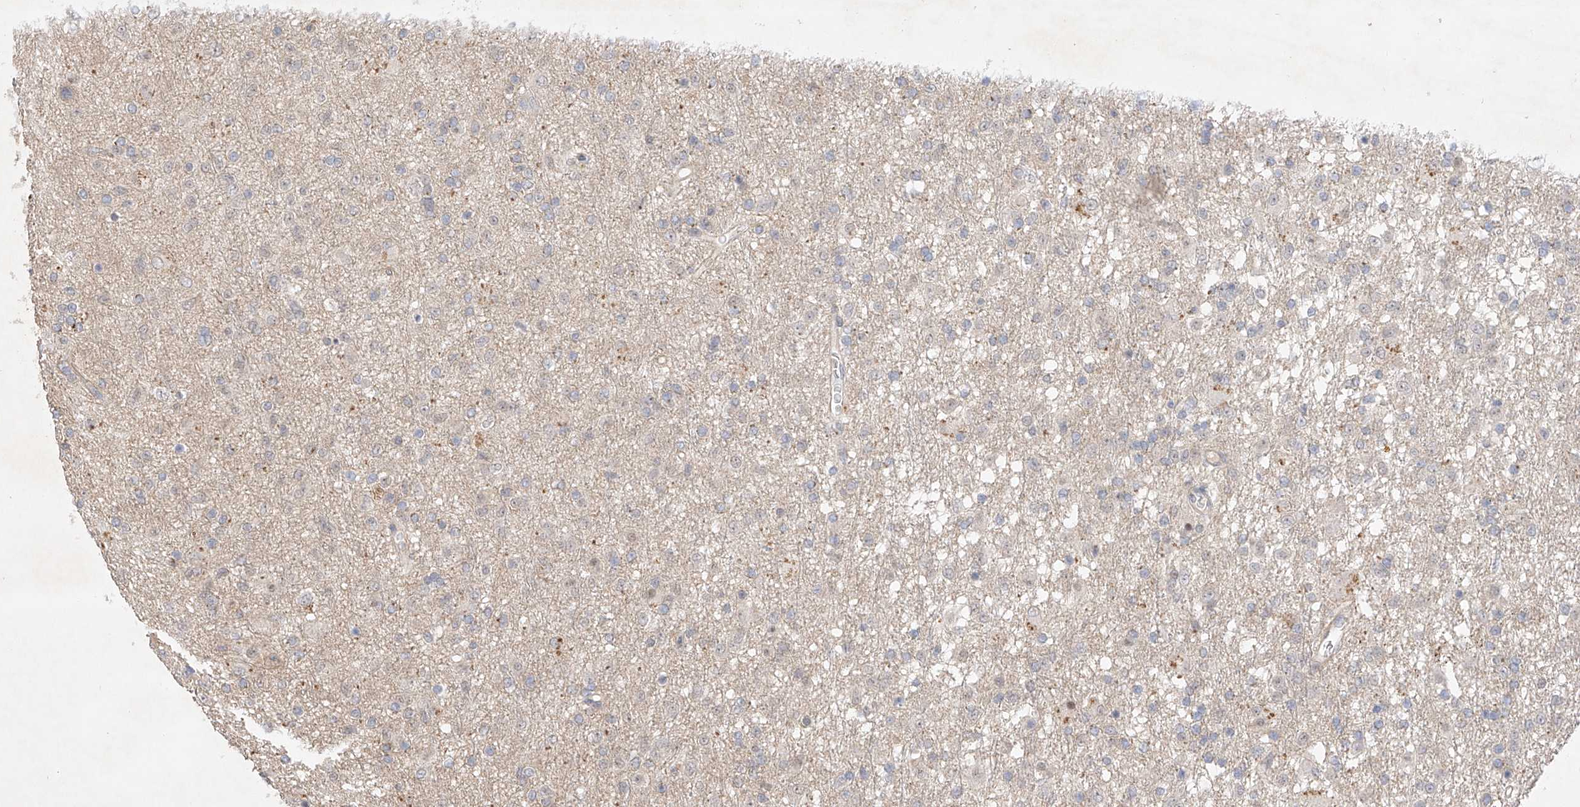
{"staining": {"intensity": "negative", "quantity": "none", "location": "none"}, "tissue": "glioma", "cell_type": "Tumor cells", "image_type": "cancer", "snomed": [{"axis": "morphology", "description": "Glioma, malignant, Low grade"}, {"axis": "topography", "description": "Brain"}], "caption": "Human low-grade glioma (malignant) stained for a protein using IHC reveals no staining in tumor cells.", "gene": "IL22RA2", "patient": {"sex": "male", "age": 65}}